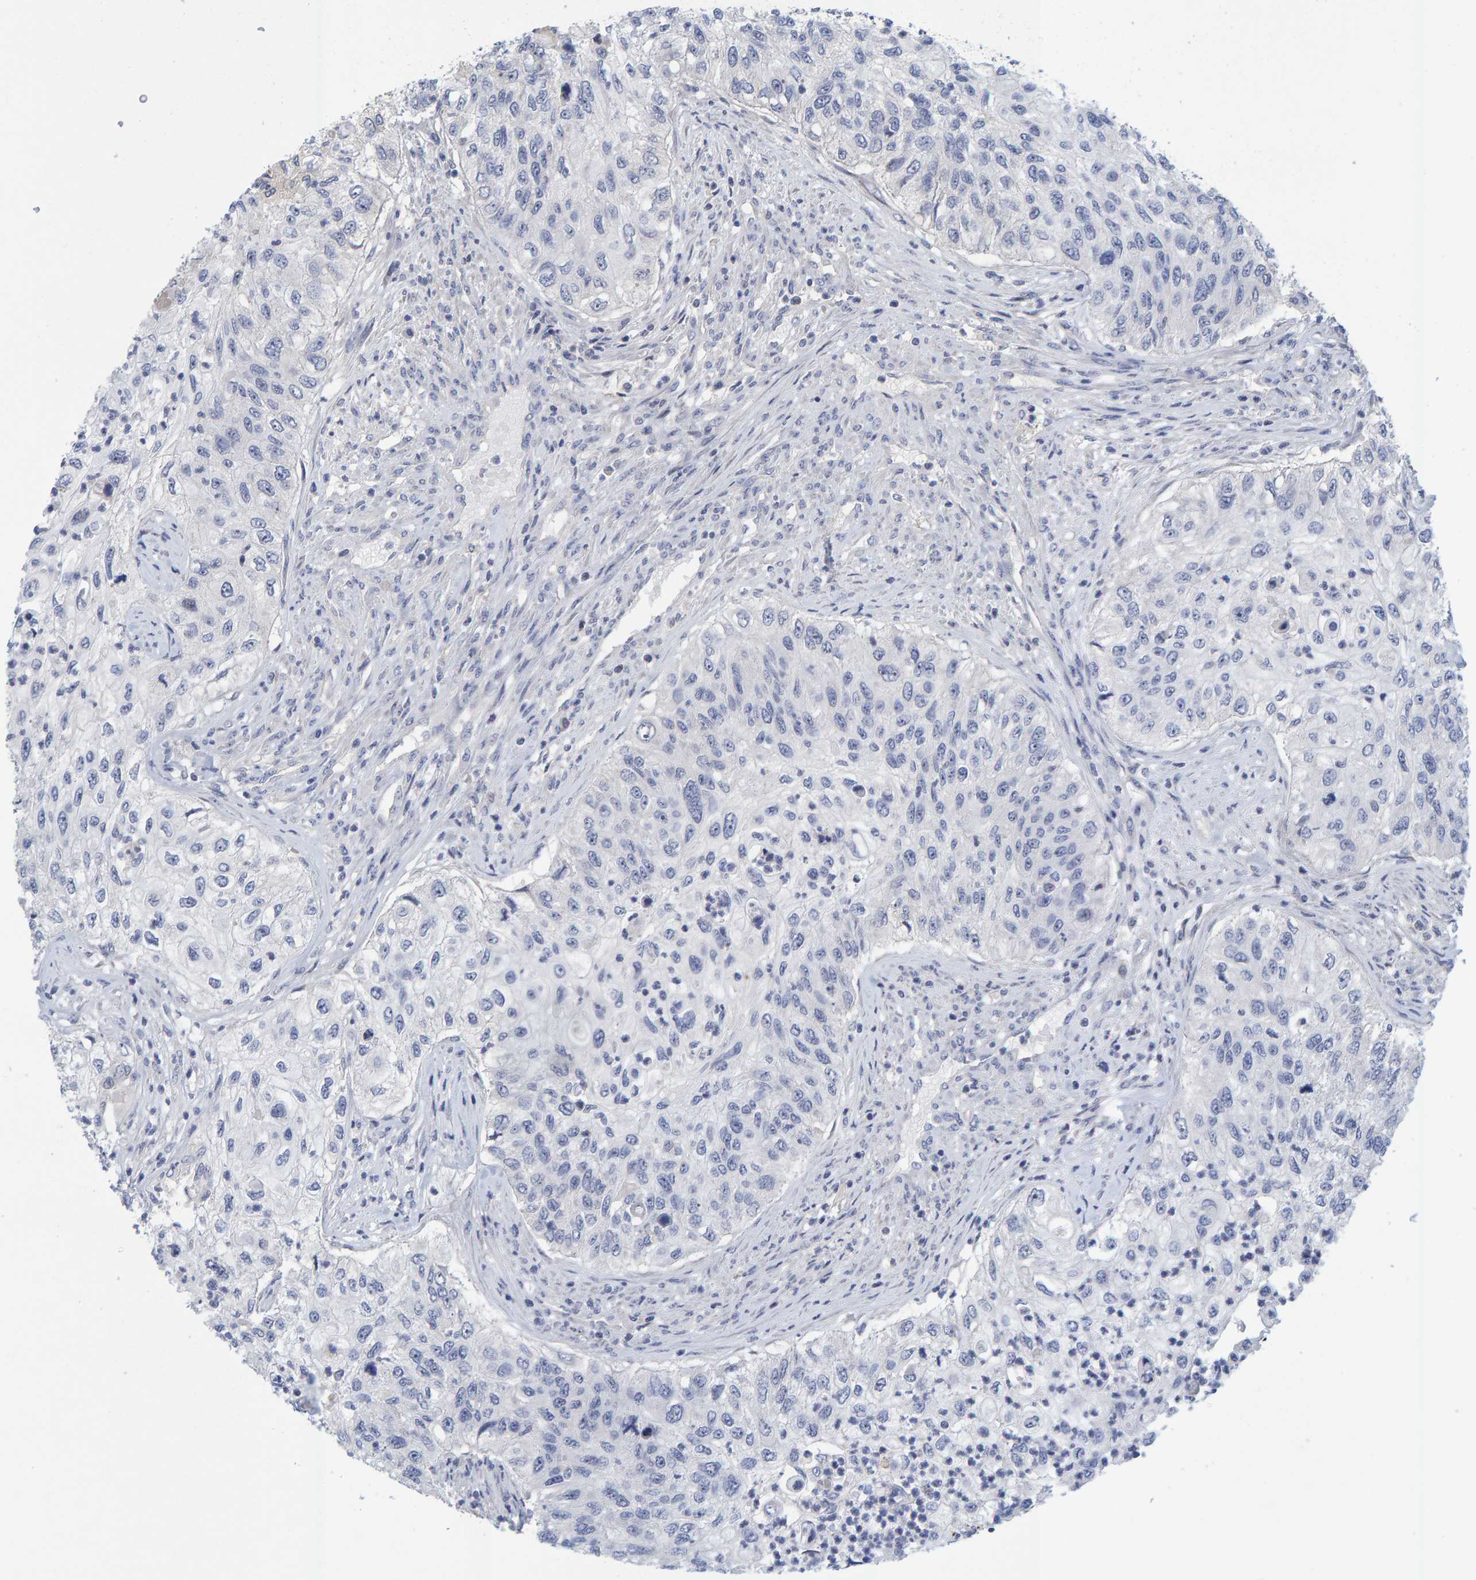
{"staining": {"intensity": "negative", "quantity": "none", "location": "none"}, "tissue": "urothelial cancer", "cell_type": "Tumor cells", "image_type": "cancer", "snomed": [{"axis": "morphology", "description": "Urothelial carcinoma, High grade"}, {"axis": "topography", "description": "Urinary bladder"}], "caption": "Tumor cells are negative for protein expression in human urothelial cancer. Nuclei are stained in blue.", "gene": "ZNF77", "patient": {"sex": "female", "age": 60}}